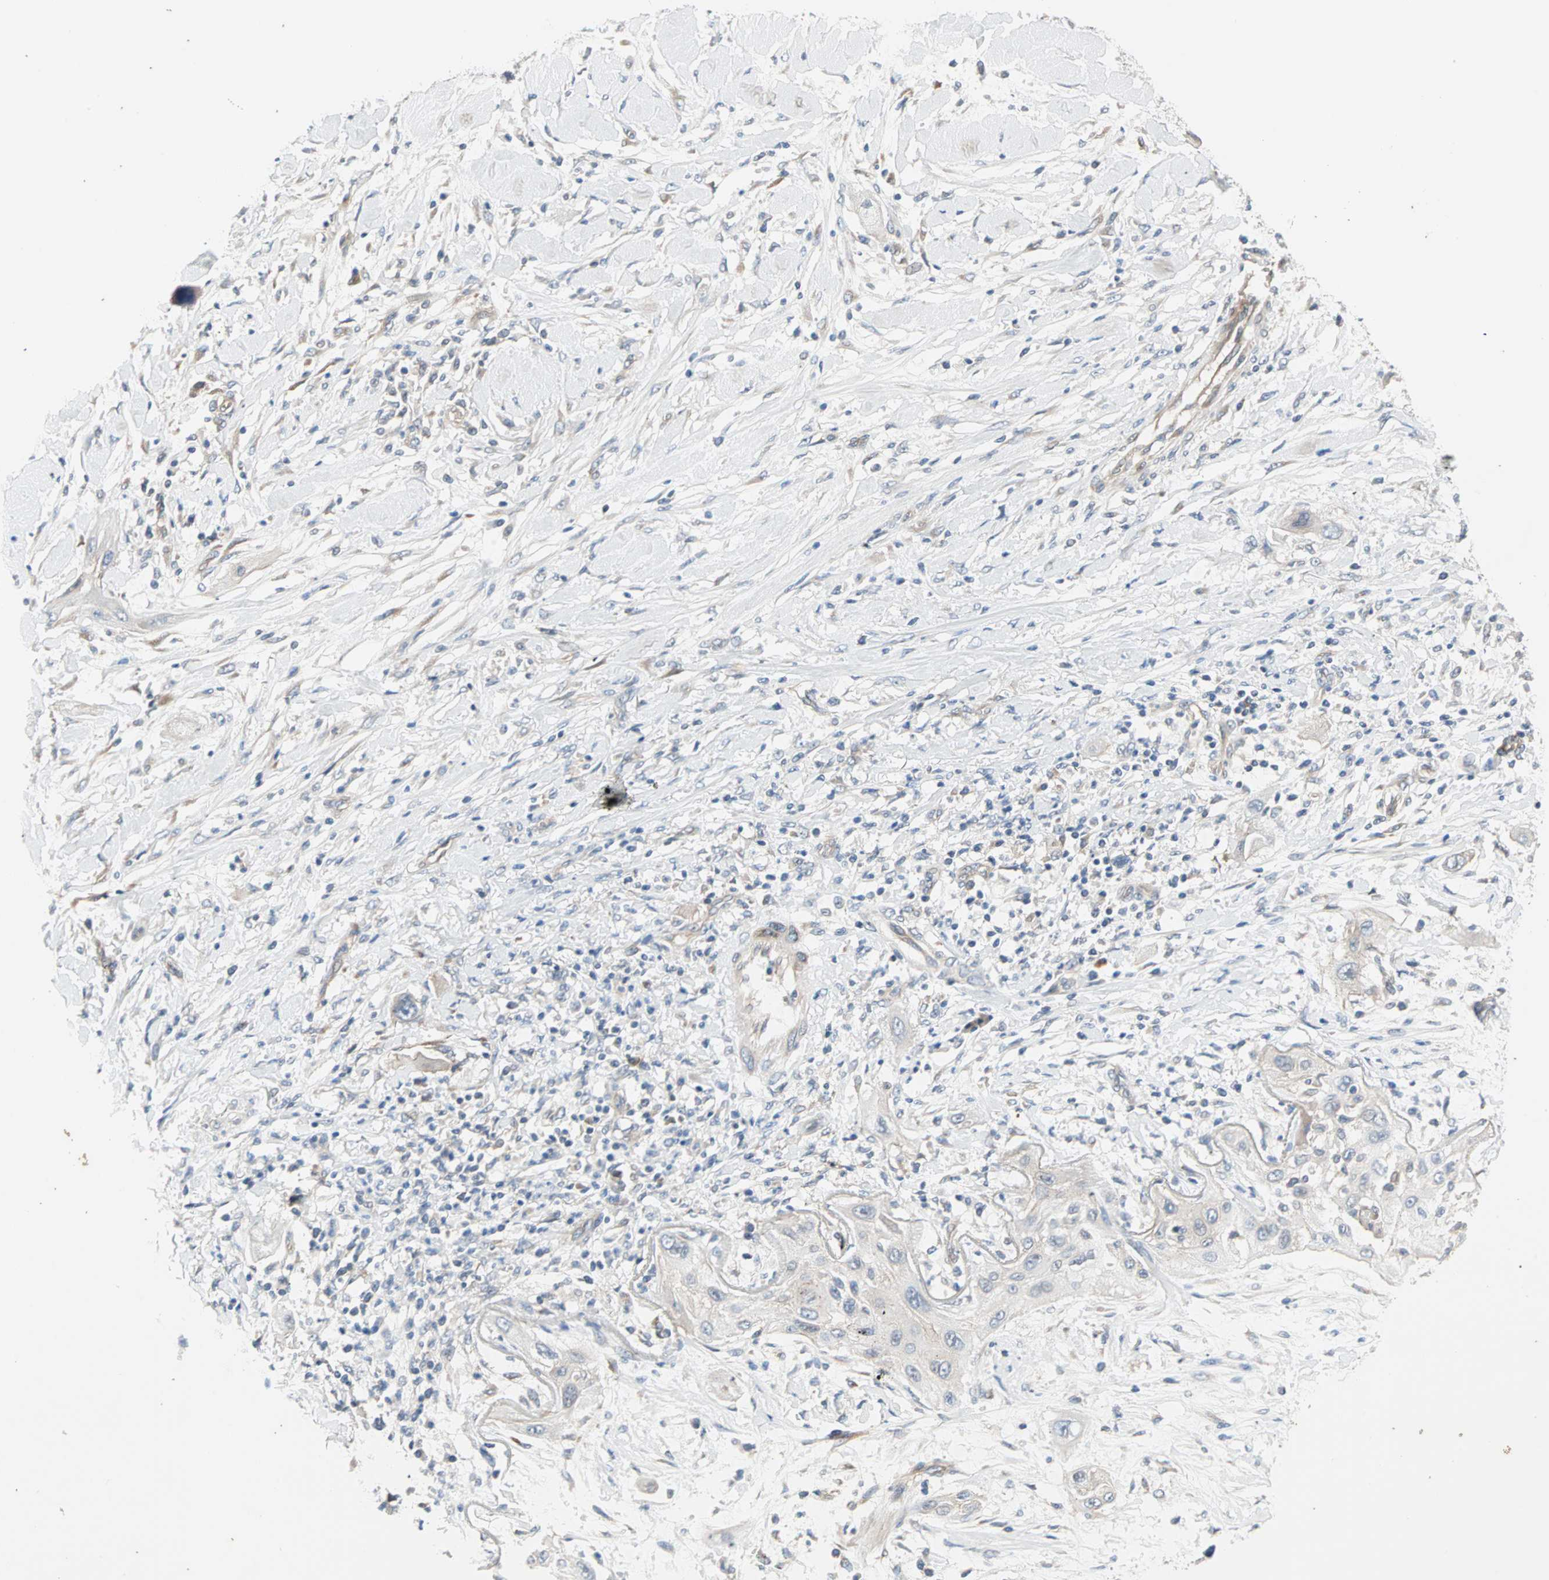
{"staining": {"intensity": "weak", "quantity": "<25%", "location": "cytoplasmic/membranous"}, "tissue": "lung cancer", "cell_type": "Tumor cells", "image_type": "cancer", "snomed": [{"axis": "morphology", "description": "Squamous cell carcinoma, NOS"}, {"axis": "topography", "description": "Lung"}], "caption": "The immunohistochemistry image has no significant staining in tumor cells of squamous cell carcinoma (lung) tissue.", "gene": "PDE8A", "patient": {"sex": "female", "age": 47}}